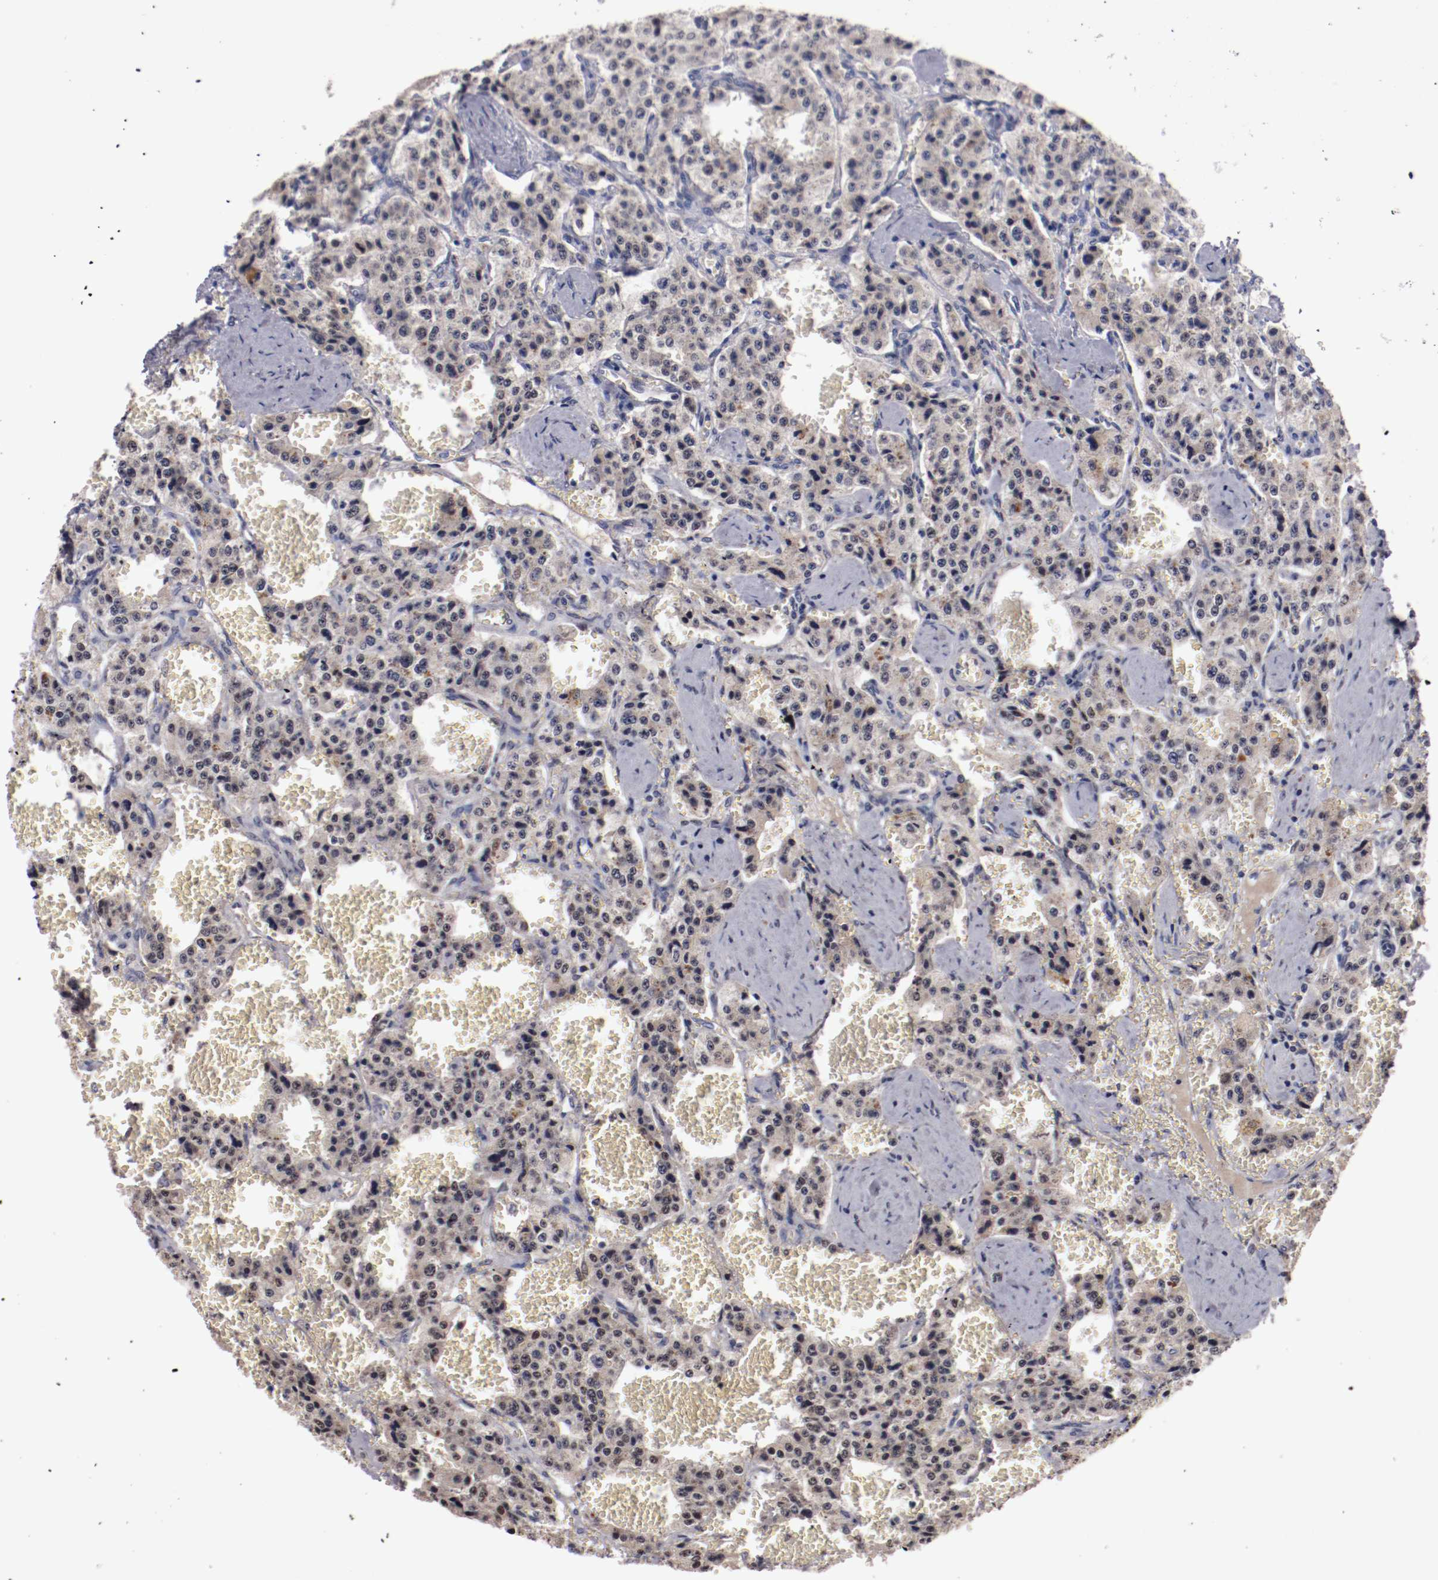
{"staining": {"intensity": "weak", "quantity": "25%-75%", "location": "cytoplasmic/membranous"}, "tissue": "carcinoid", "cell_type": "Tumor cells", "image_type": "cancer", "snomed": [{"axis": "morphology", "description": "Carcinoid, malignant, NOS"}, {"axis": "topography", "description": "Small intestine"}], "caption": "Tumor cells exhibit low levels of weak cytoplasmic/membranous staining in approximately 25%-75% of cells in carcinoid.", "gene": "FAM81A", "patient": {"sex": "male", "age": 52}}